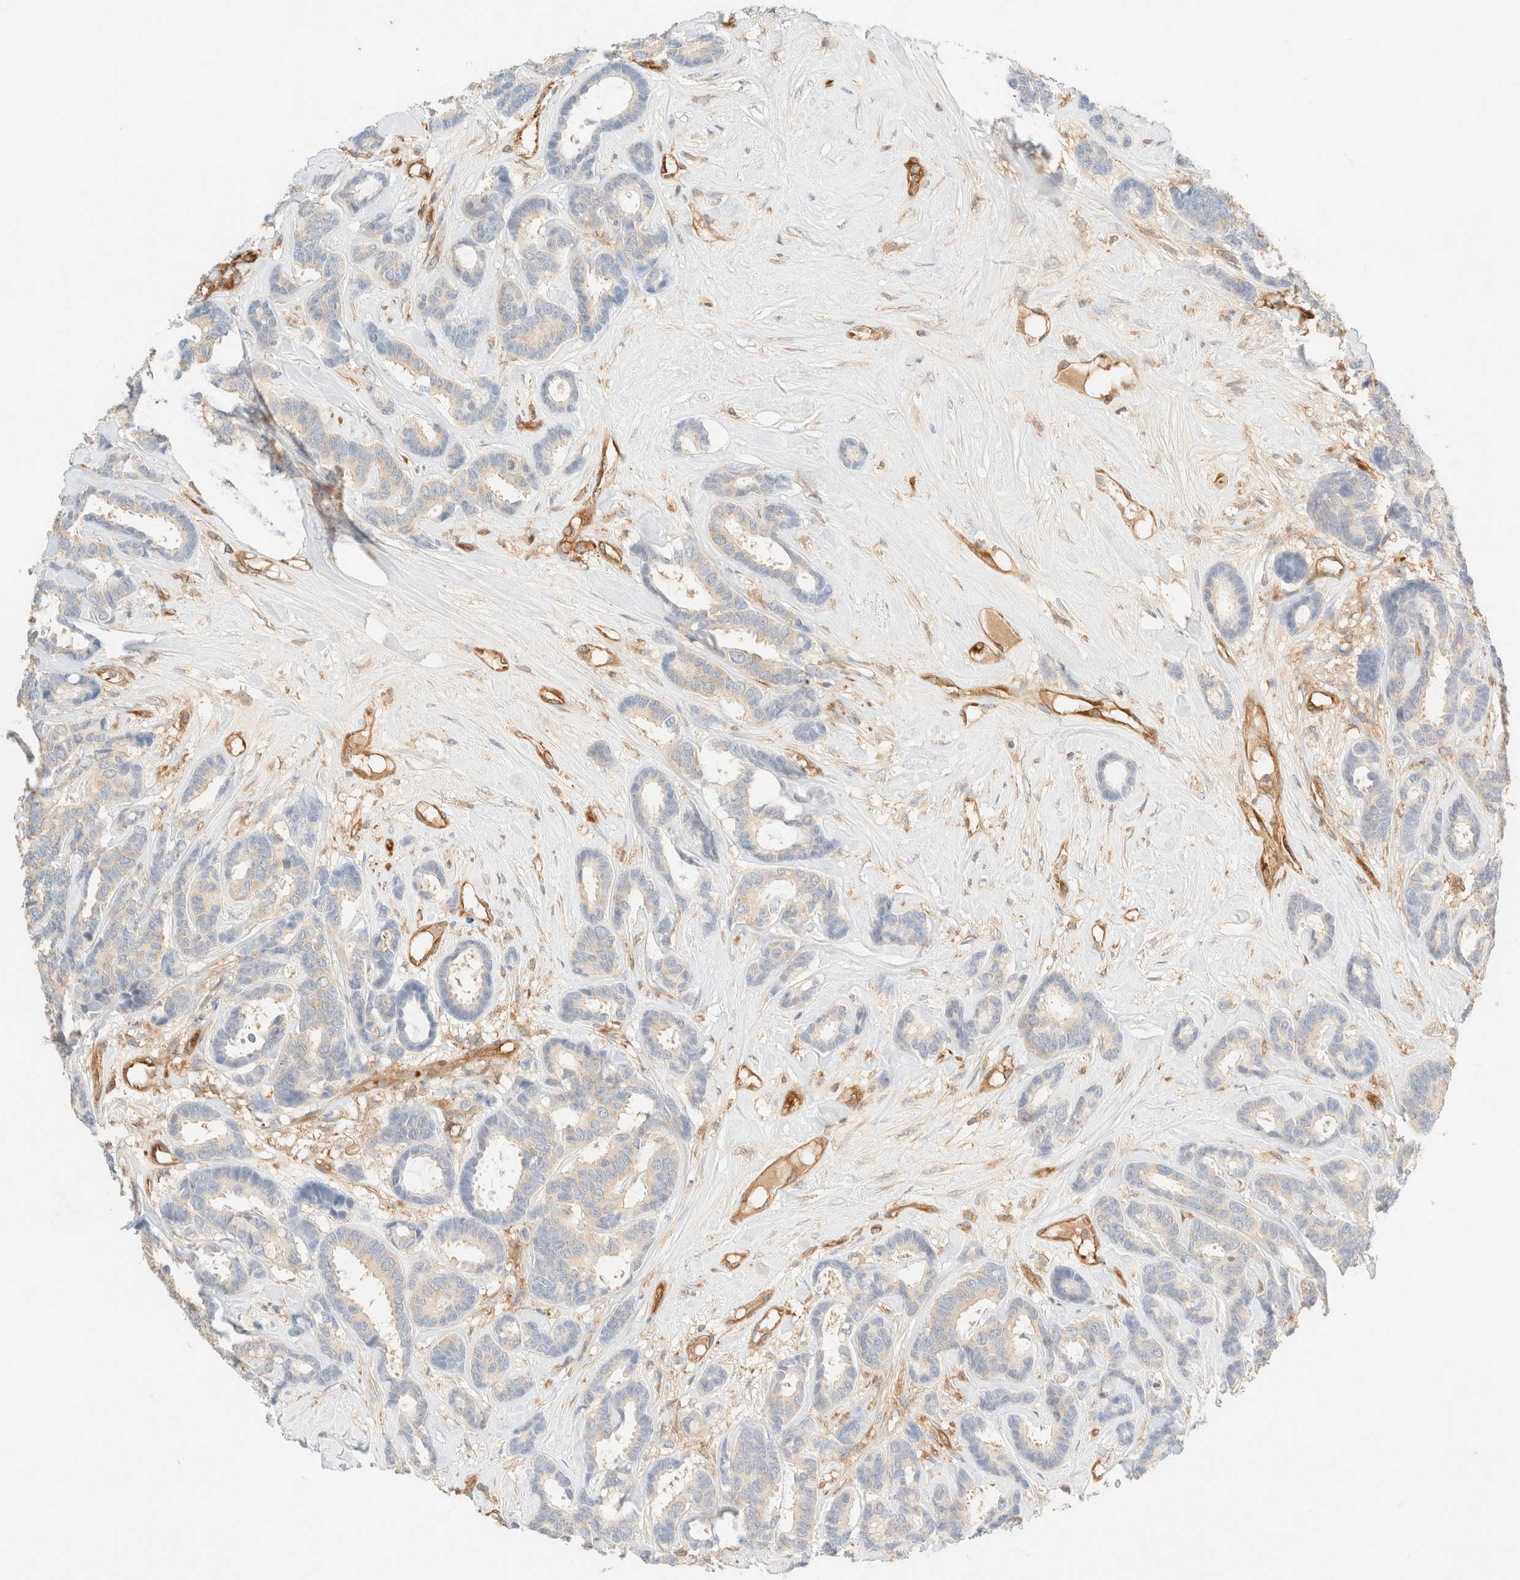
{"staining": {"intensity": "negative", "quantity": "none", "location": "none"}, "tissue": "breast cancer", "cell_type": "Tumor cells", "image_type": "cancer", "snomed": [{"axis": "morphology", "description": "Duct carcinoma"}, {"axis": "topography", "description": "Breast"}], "caption": "Histopathology image shows no protein positivity in tumor cells of breast intraductal carcinoma tissue.", "gene": "FHOD1", "patient": {"sex": "female", "age": 87}}